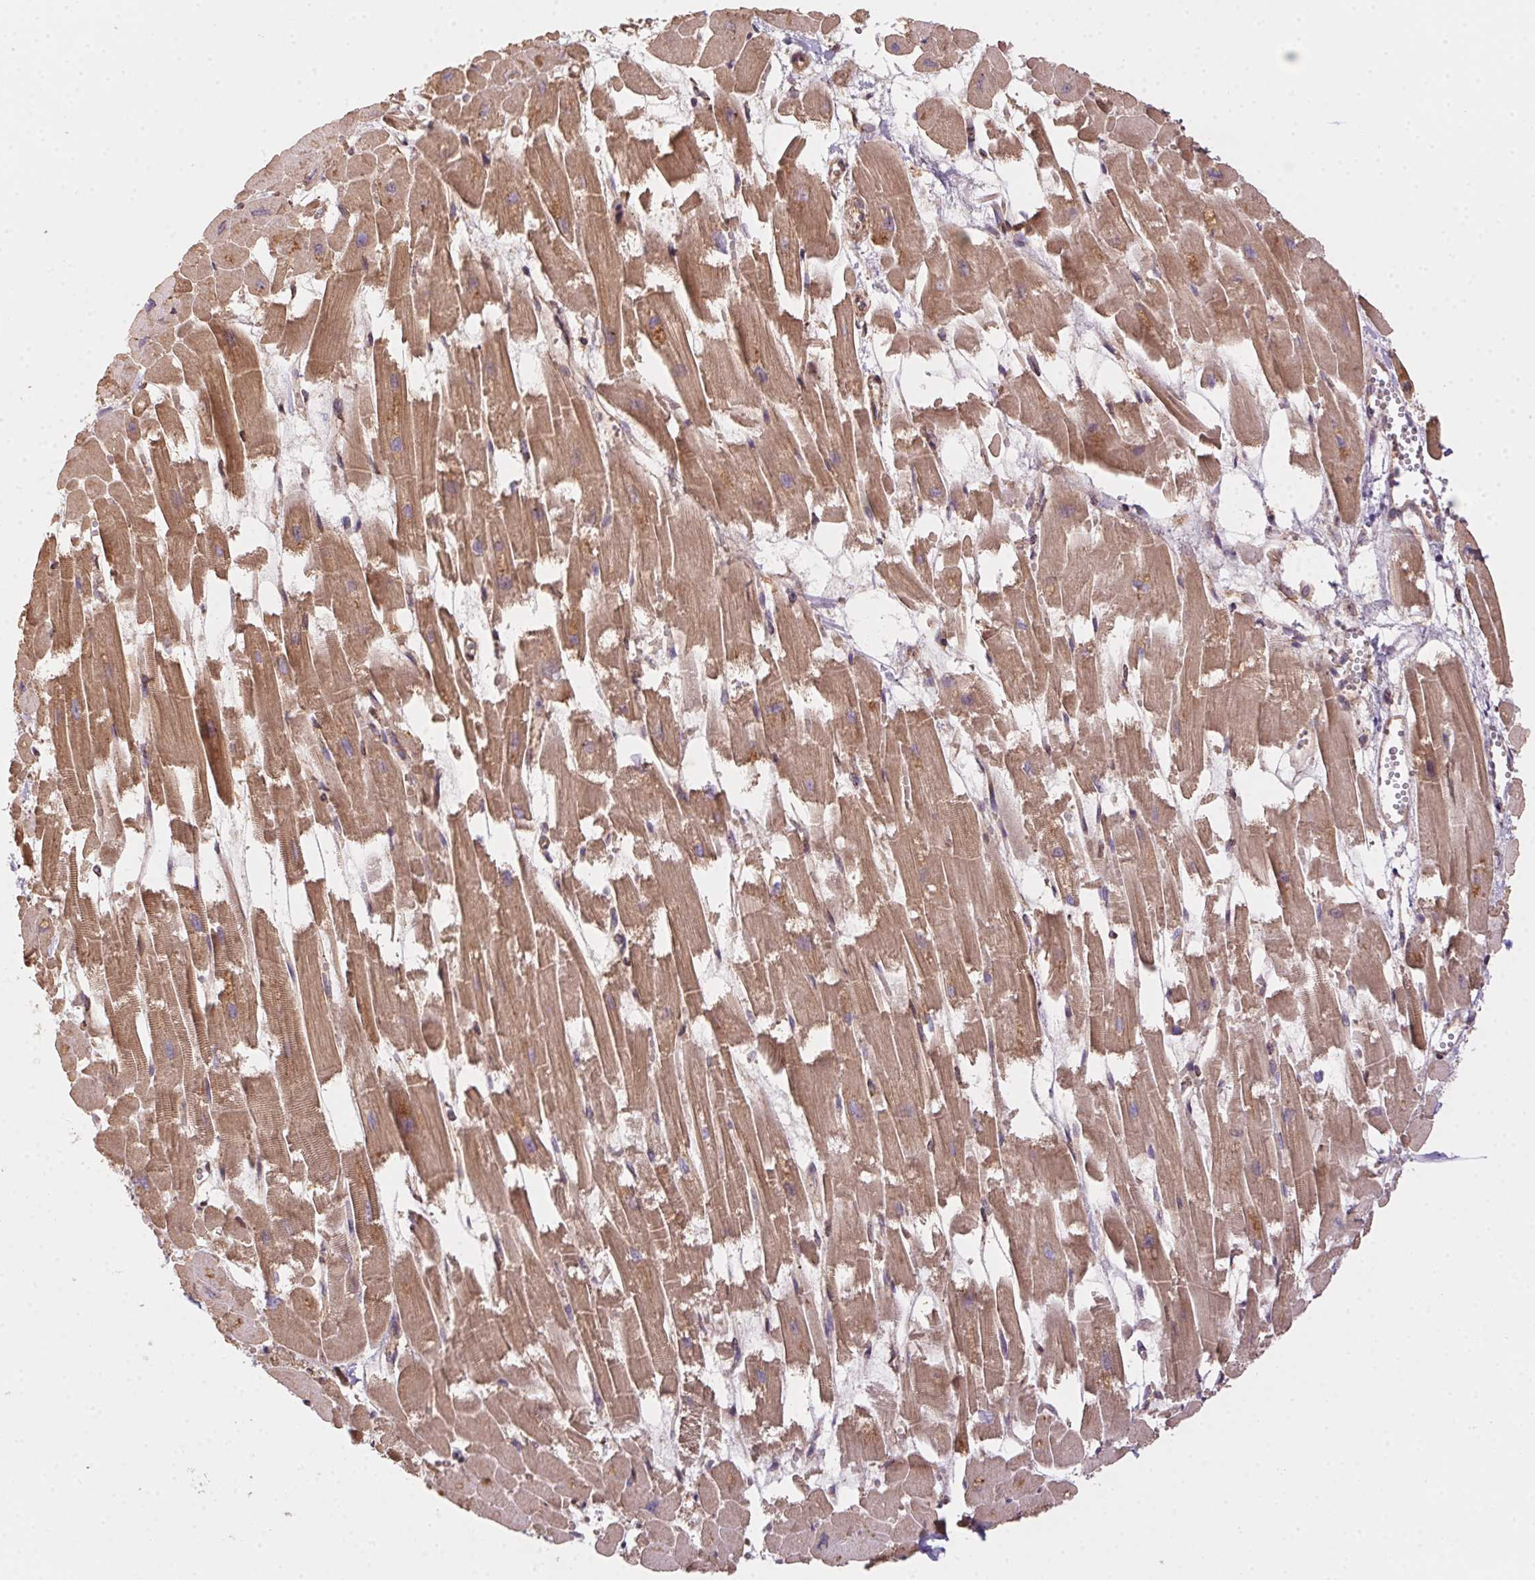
{"staining": {"intensity": "moderate", "quantity": "25%-75%", "location": "cytoplasmic/membranous"}, "tissue": "heart muscle", "cell_type": "Cardiomyocytes", "image_type": "normal", "snomed": [{"axis": "morphology", "description": "Normal tissue, NOS"}, {"axis": "topography", "description": "Heart"}], "caption": "A medium amount of moderate cytoplasmic/membranous positivity is present in approximately 25%-75% of cardiomyocytes in normal heart muscle. (DAB (3,3'-diaminobenzidine) = brown stain, brightfield microscopy at high magnification).", "gene": "MEX3D", "patient": {"sex": "female", "age": 52}}